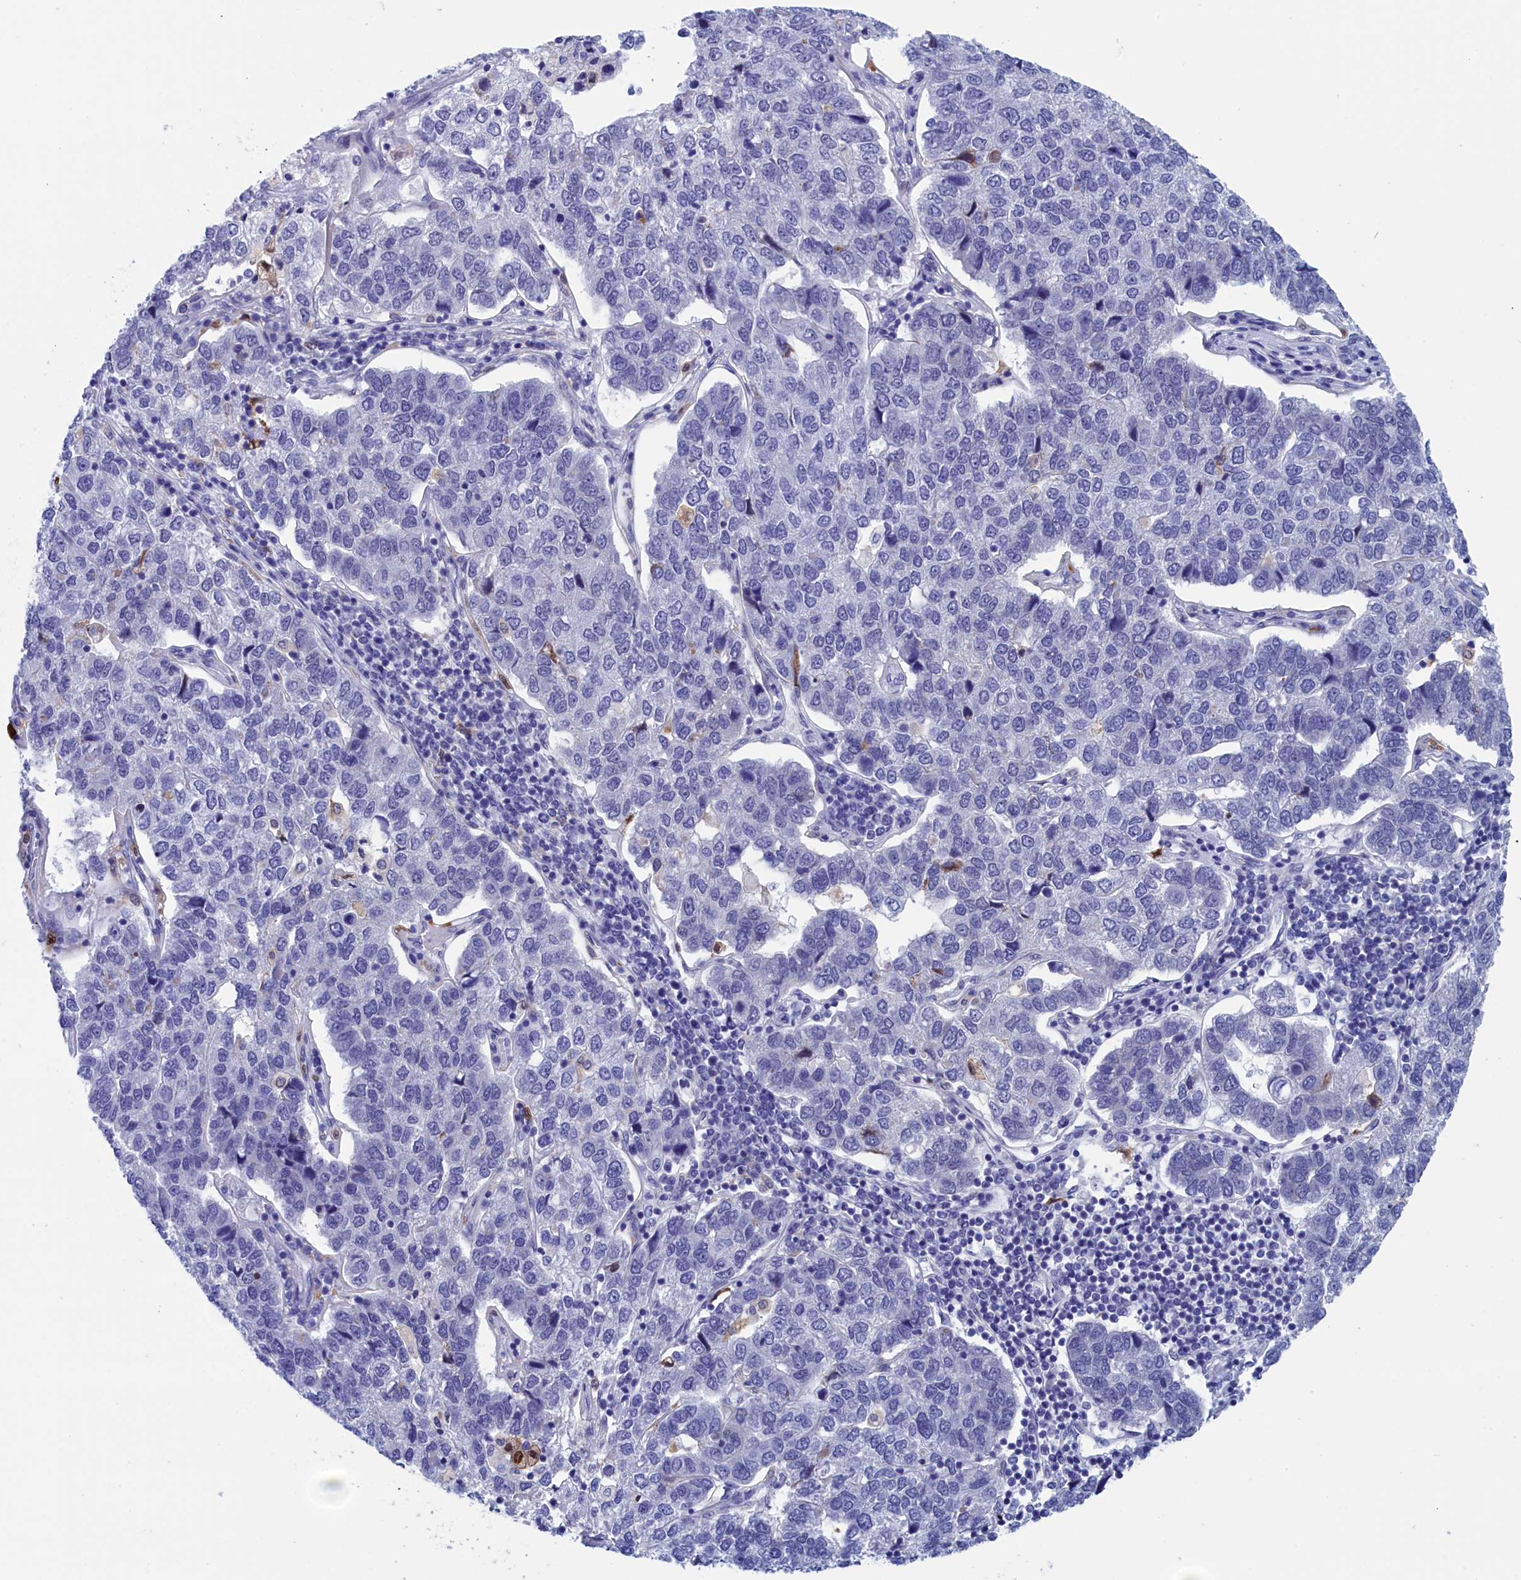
{"staining": {"intensity": "negative", "quantity": "none", "location": "none"}, "tissue": "pancreatic cancer", "cell_type": "Tumor cells", "image_type": "cancer", "snomed": [{"axis": "morphology", "description": "Adenocarcinoma, NOS"}, {"axis": "topography", "description": "Pancreas"}], "caption": "Pancreatic adenocarcinoma stained for a protein using IHC exhibits no staining tumor cells.", "gene": "WDR83", "patient": {"sex": "female", "age": 61}}